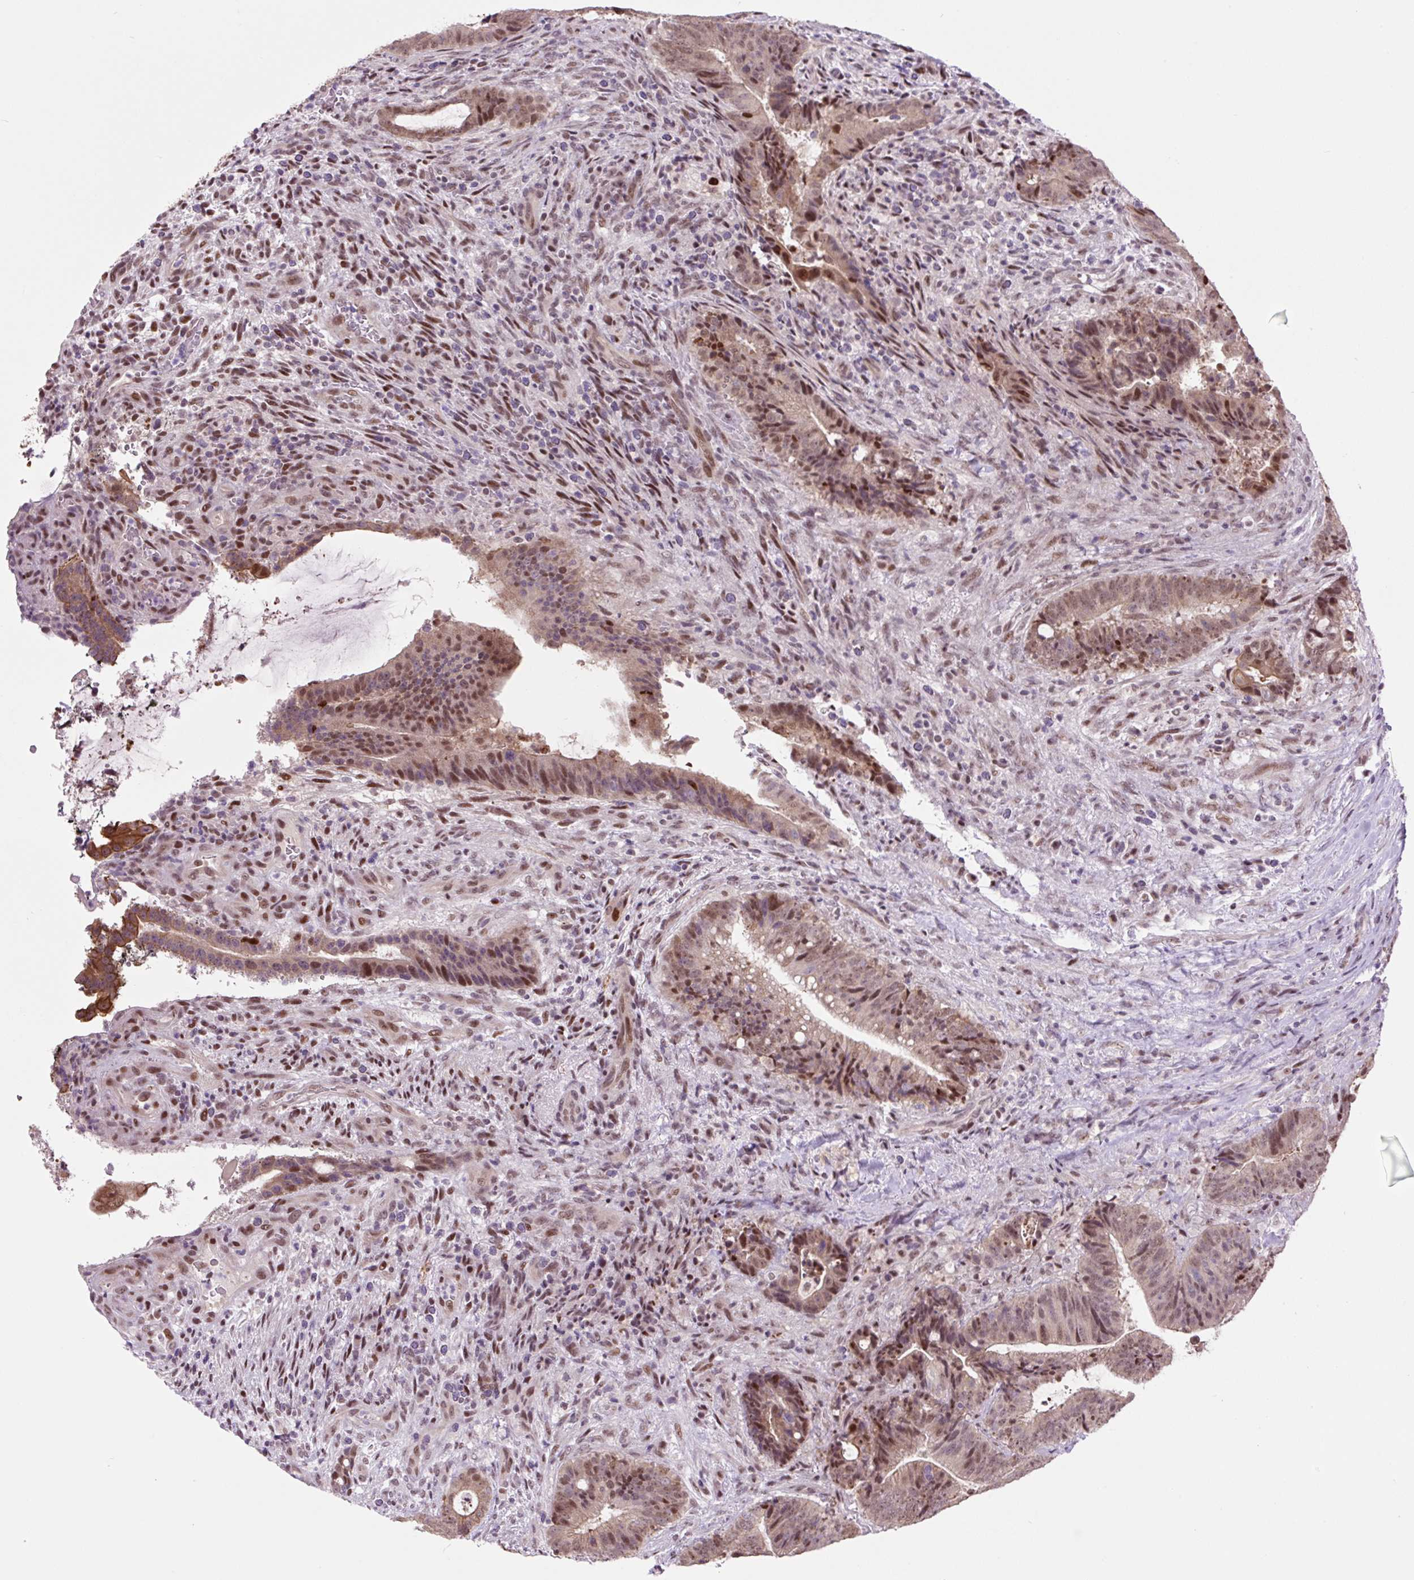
{"staining": {"intensity": "moderate", "quantity": "25%-75%", "location": "nuclear"}, "tissue": "colorectal cancer", "cell_type": "Tumor cells", "image_type": "cancer", "snomed": [{"axis": "morphology", "description": "Adenocarcinoma, NOS"}, {"axis": "topography", "description": "Colon"}], "caption": "This is a photomicrograph of IHC staining of colorectal adenocarcinoma, which shows moderate expression in the nuclear of tumor cells.", "gene": "TAF1A", "patient": {"sex": "female", "age": 43}}